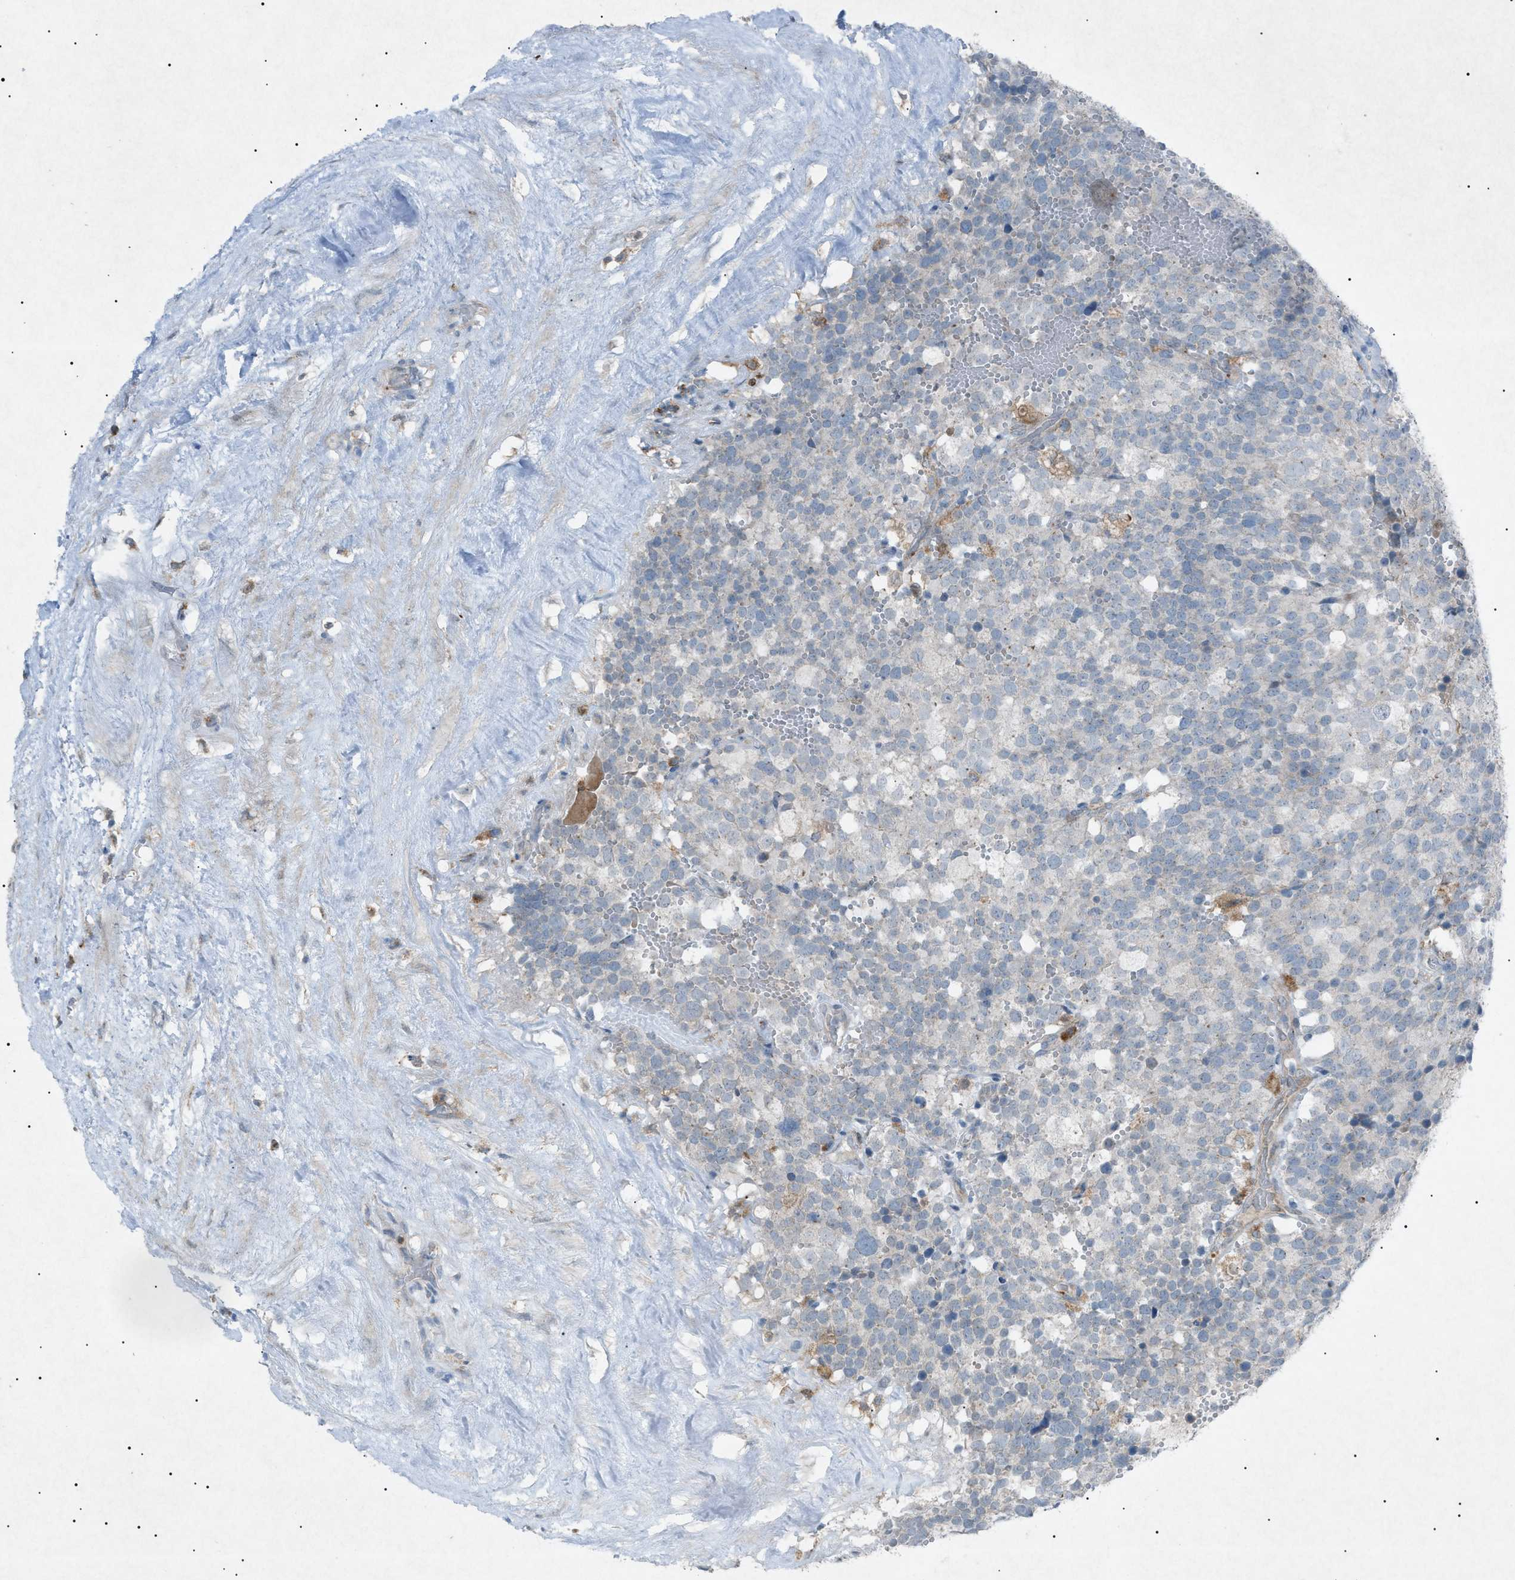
{"staining": {"intensity": "negative", "quantity": "none", "location": "none"}, "tissue": "testis cancer", "cell_type": "Tumor cells", "image_type": "cancer", "snomed": [{"axis": "morphology", "description": "Seminoma, NOS"}, {"axis": "topography", "description": "Testis"}], "caption": "This is an immunohistochemistry (IHC) micrograph of human testis cancer. There is no positivity in tumor cells.", "gene": "BTK", "patient": {"sex": "male", "age": 71}}